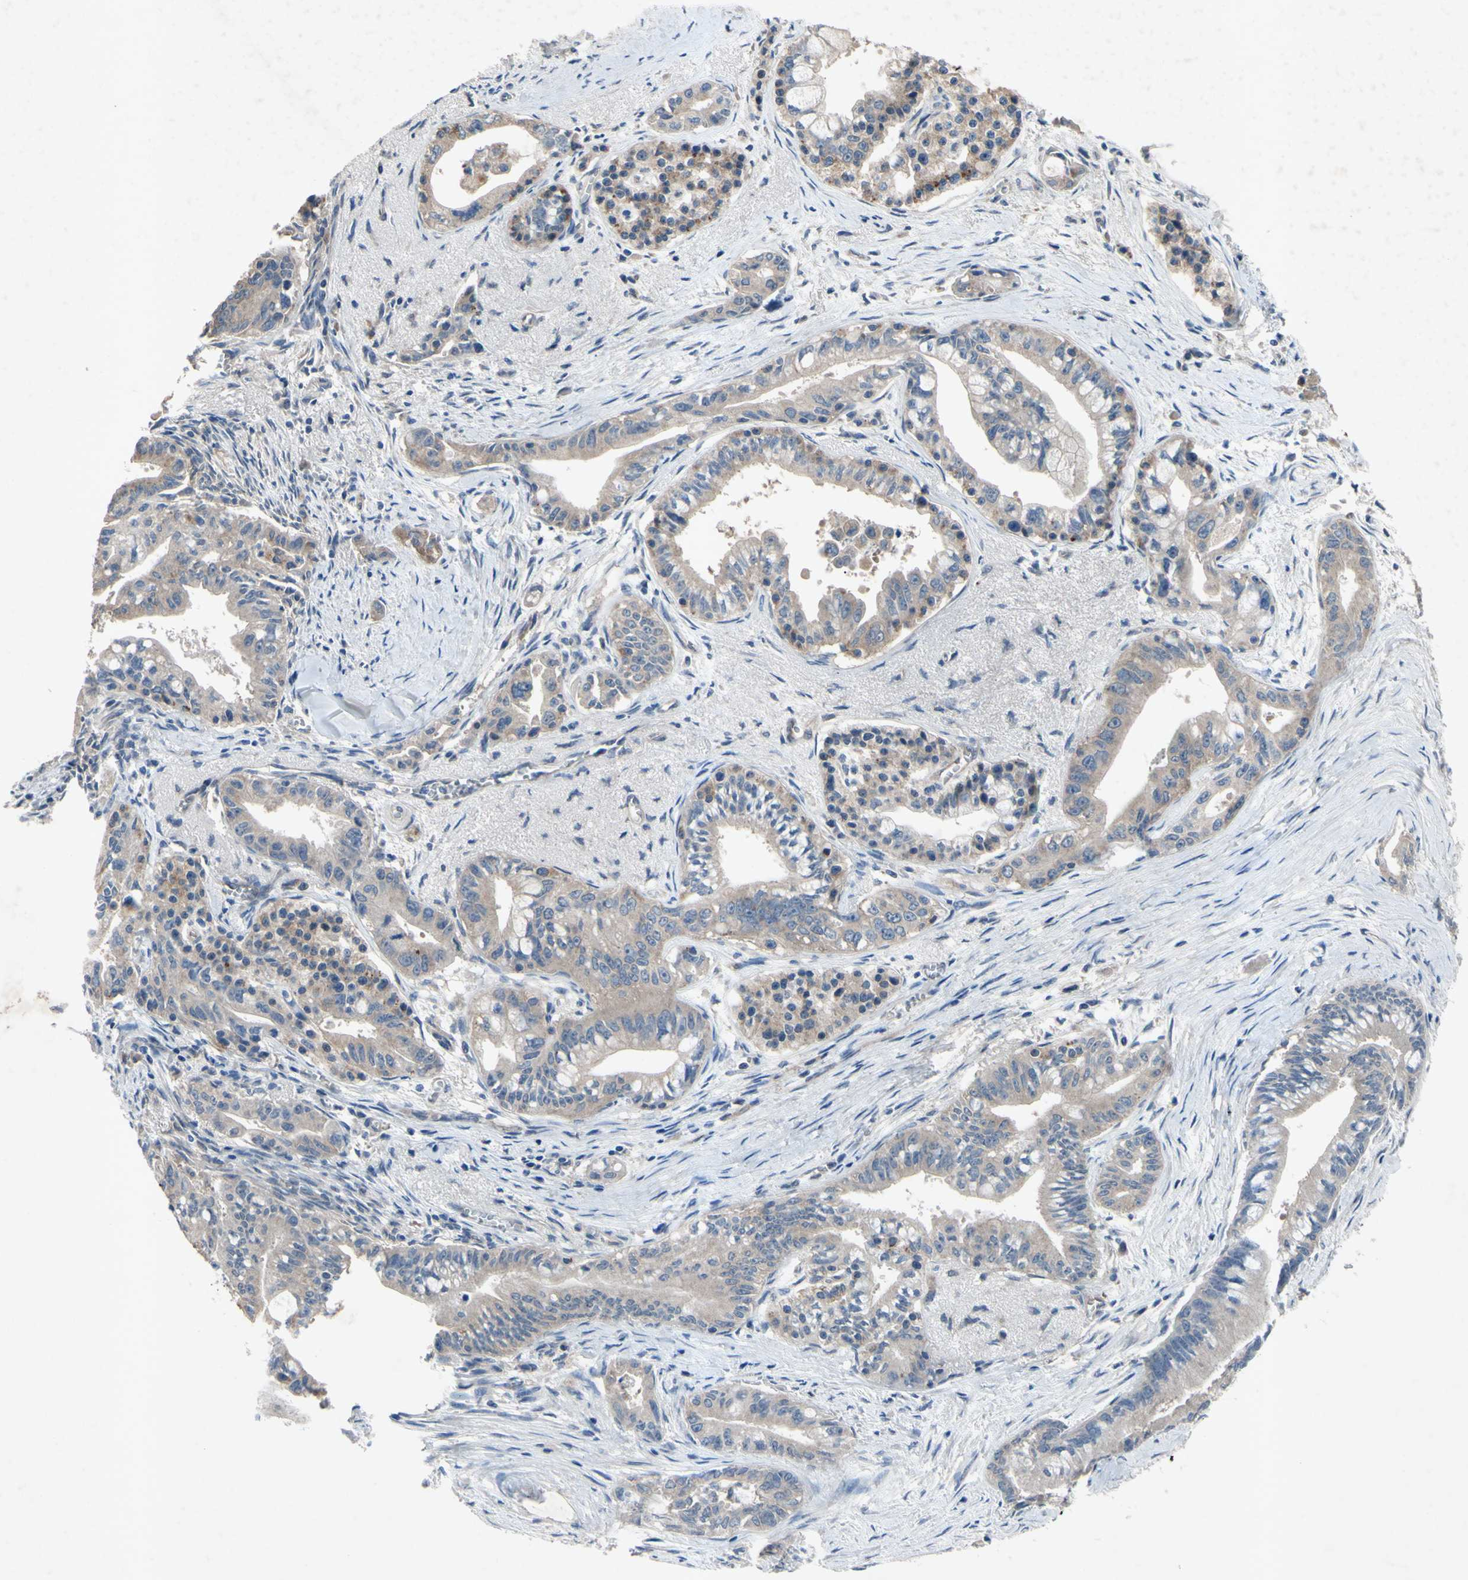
{"staining": {"intensity": "moderate", "quantity": ">75%", "location": "cytoplasmic/membranous"}, "tissue": "pancreatic cancer", "cell_type": "Tumor cells", "image_type": "cancer", "snomed": [{"axis": "morphology", "description": "Adenocarcinoma, NOS"}, {"axis": "topography", "description": "Pancreas"}], "caption": "Brown immunohistochemical staining in human pancreatic cancer demonstrates moderate cytoplasmic/membranous expression in approximately >75% of tumor cells. (Brightfield microscopy of DAB IHC at high magnification).", "gene": "HILPDA", "patient": {"sex": "male", "age": 70}}